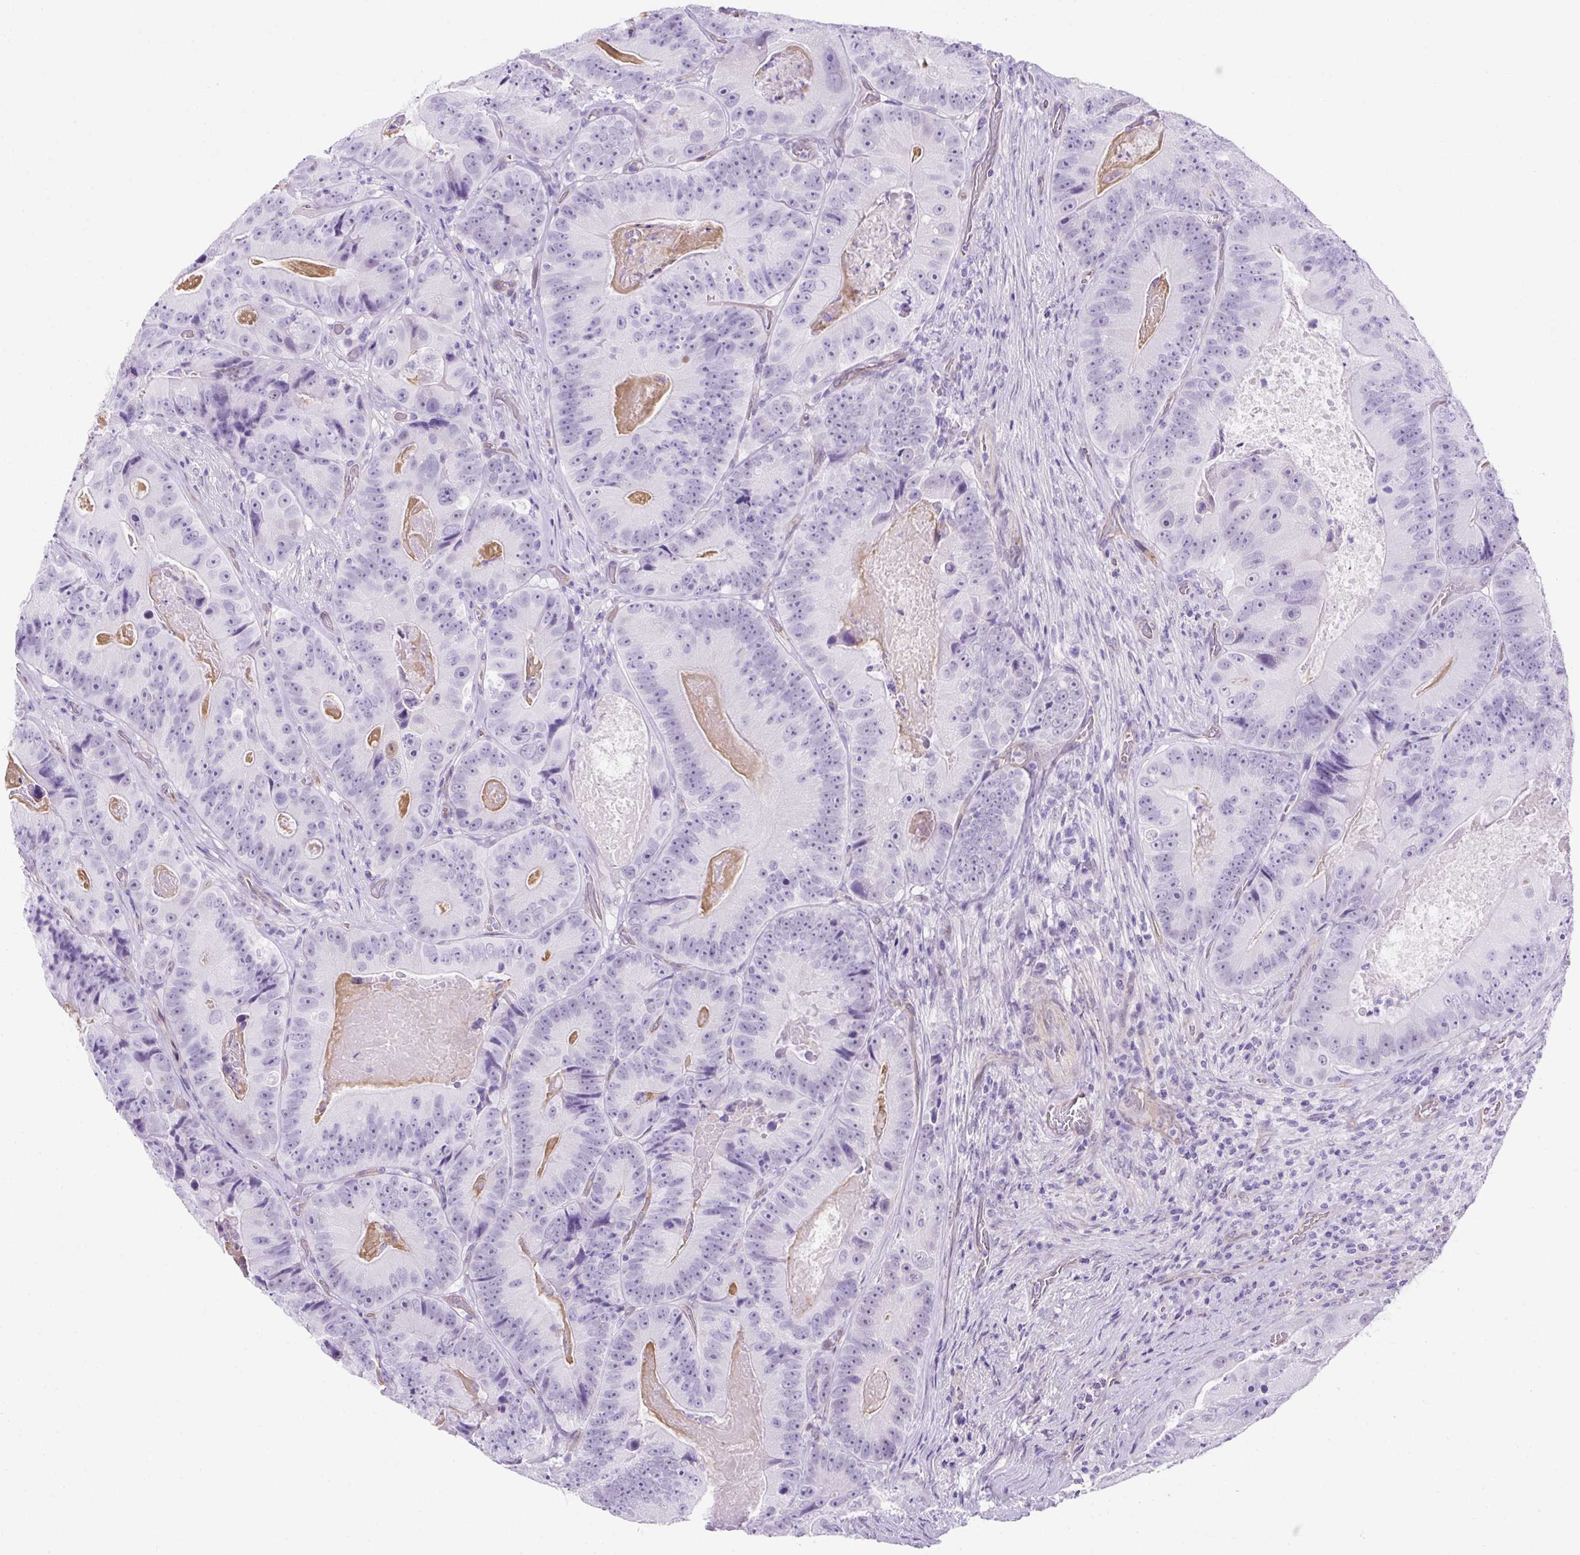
{"staining": {"intensity": "negative", "quantity": "none", "location": "none"}, "tissue": "colorectal cancer", "cell_type": "Tumor cells", "image_type": "cancer", "snomed": [{"axis": "morphology", "description": "Adenocarcinoma, NOS"}, {"axis": "topography", "description": "Colon"}], "caption": "Immunohistochemical staining of colorectal cancer reveals no significant expression in tumor cells.", "gene": "KRT12", "patient": {"sex": "female", "age": 86}}